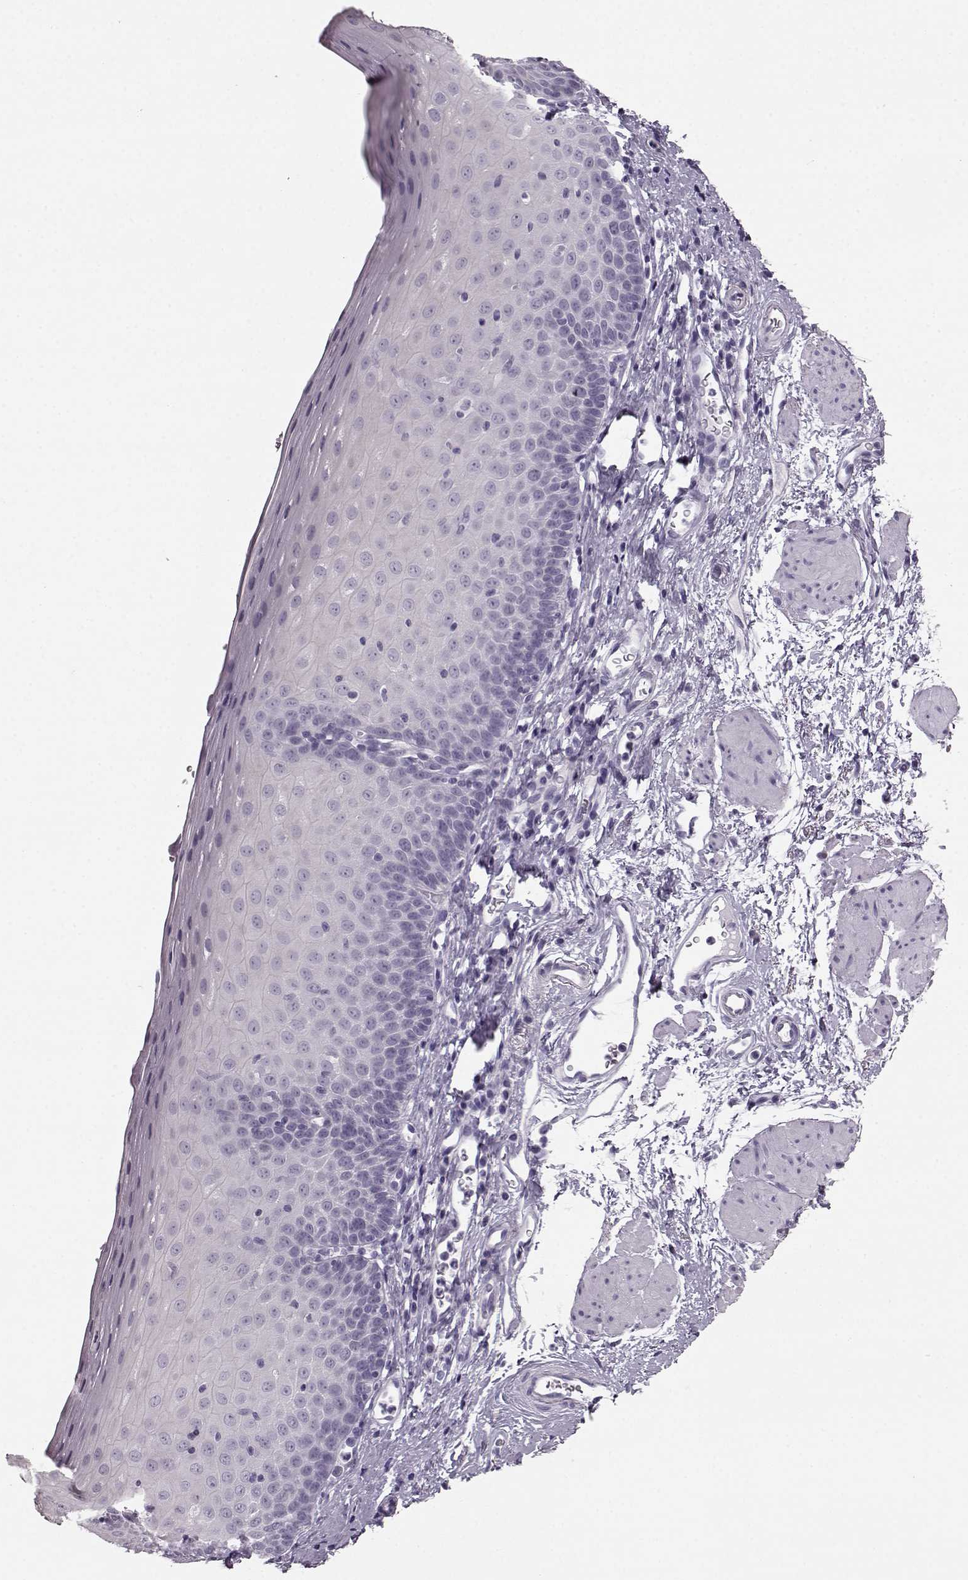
{"staining": {"intensity": "negative", "quantity": "none", "location": "none"}, "tissue": "esophagus", "cell_type": "Squamous epithelial cells", "image_type": "normal", "snomed": [{"axis": "morphology", "description": "Normal tissue, NOS"}, {"axis": "topography", "description": "Esophagus"}], "caption": "DAB (3,3'-diaminobenzidine) immunohistochemical staining of normal esophagus exhibits no significant expression in squamous epithelial cells. The staining is performed using DAB brown chromogen with nuclei counter-stained in using hematoxylin.", "gene": "BFSP2", "patient": {"sex": "female", "age": 64}}